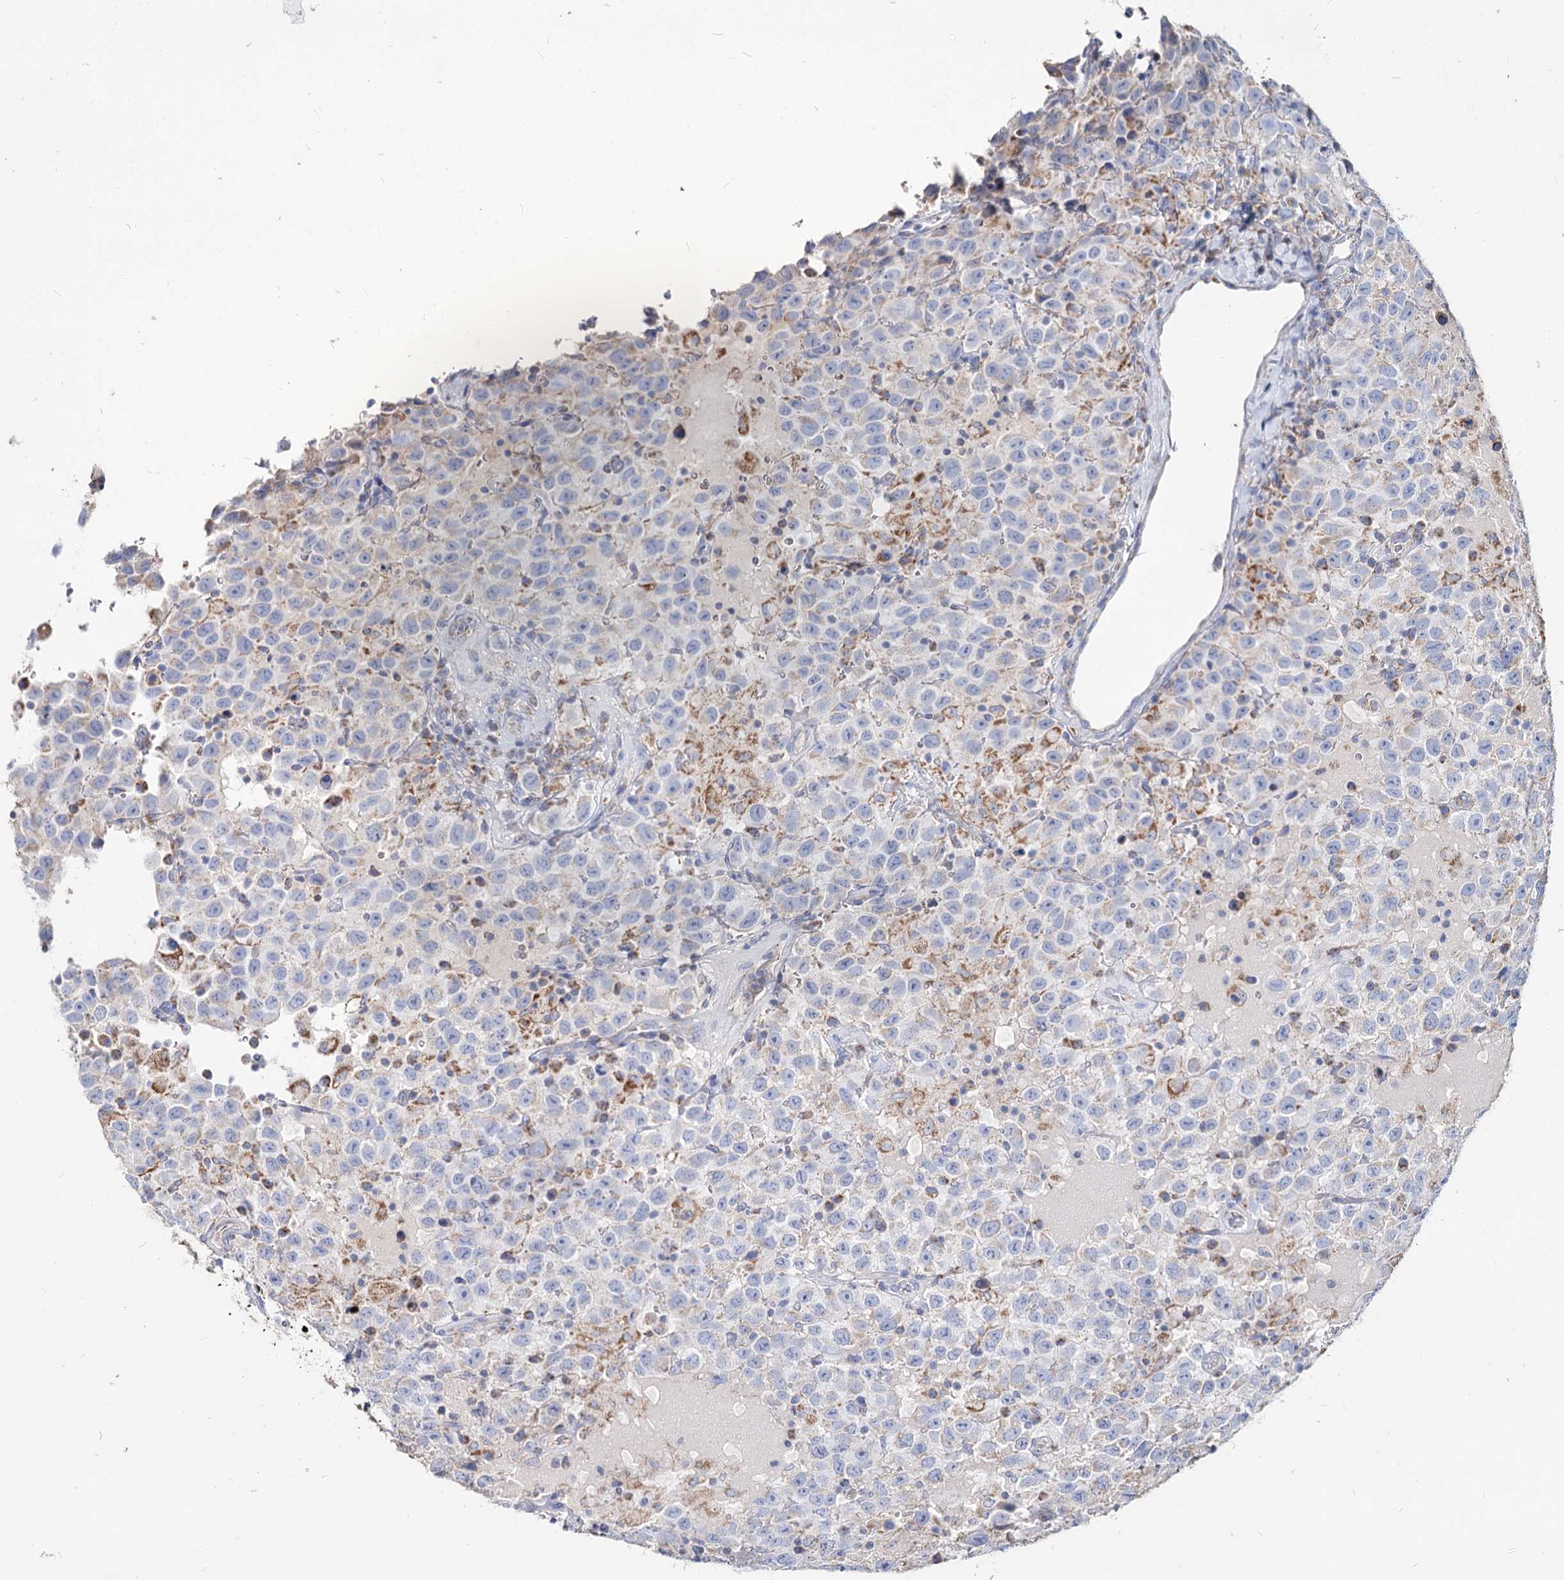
{"staining": {"intensity": "negative", "quantity": "none", "location": "none"}, "tissue": "testis cancer", "cell_type": "Tumor cells", "image_type": "cancer", "snomed": [{"axis": "morphology", "description": "Seminoma, NOS"}, {"axis": "topography", "description": "Testis"}], "caption": "Seminoma (testis) was stained to show a protein in brown. There is no significant staining in tumor cells.", "gene": "MCCC2", "patient": {"sex": "male", "age": 41}}